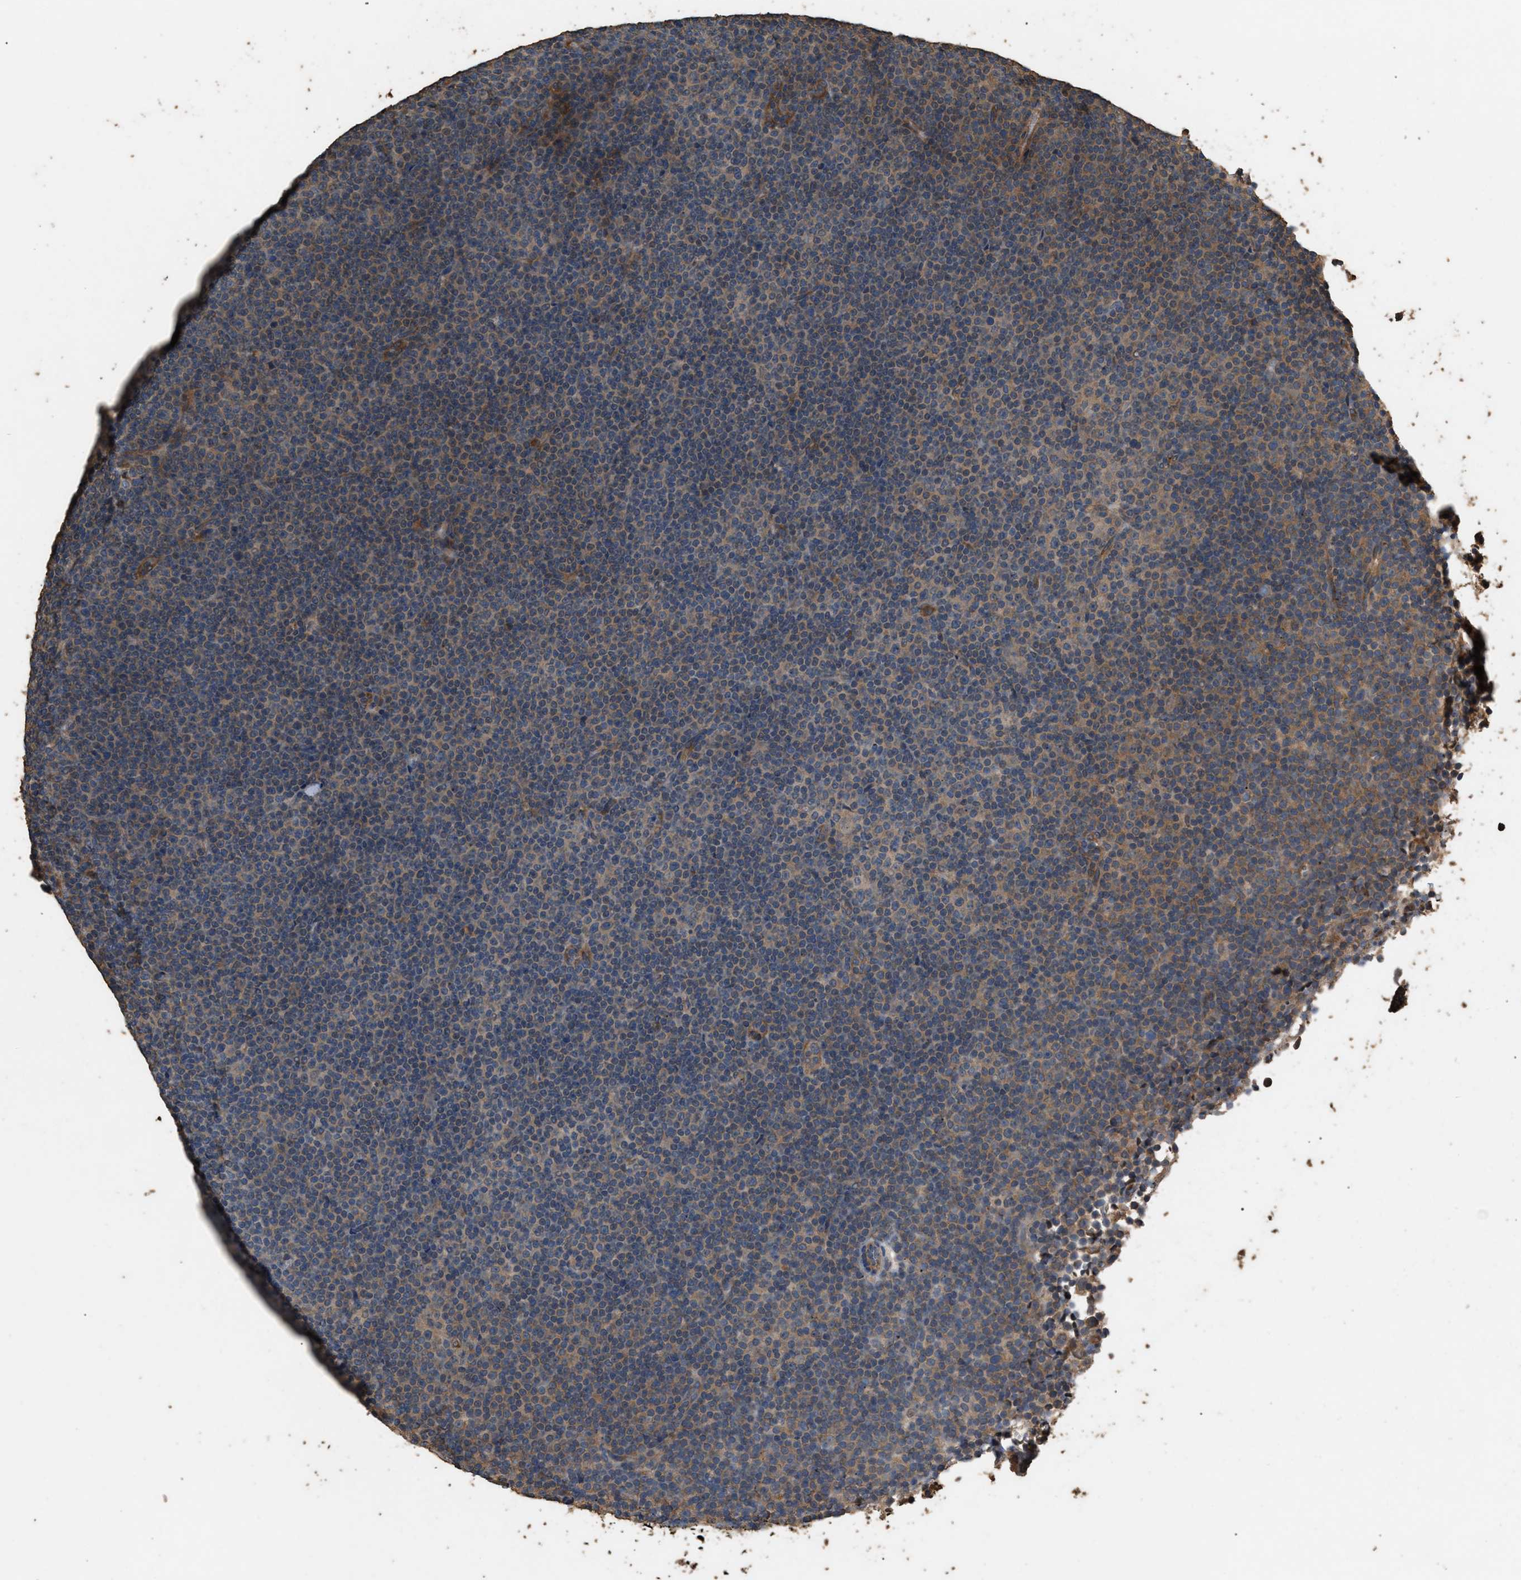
{"staining": {"intensity": "weak", "quantity": "<25%", "location": "cytoplasmic/membranous"}, "tissue": "lymphoma", "cell_type": "Tumor cells", "image_type": "cancer", "snomed": [{"axis": "morphology", "description": "Malignant lymphoma, non-Hodgkin's type, Low grade"}, {"axis": "topography", "description": "Lymph node"}], "caption": "Immunohistochemistry (IHC) histopathology image of neoplastic tissue: human low-grade malignant lymphoma, non-Hodgkin's type stained with DAB (3,3'-diaminobenzidine) displays no significant protein expression in tumor cells. (Brightfield microscopy of DAB immunohistochemistry (IHC) at high magnification).", "gene": "DCAF7", "patient": {"sex": "female", "age": 67}}